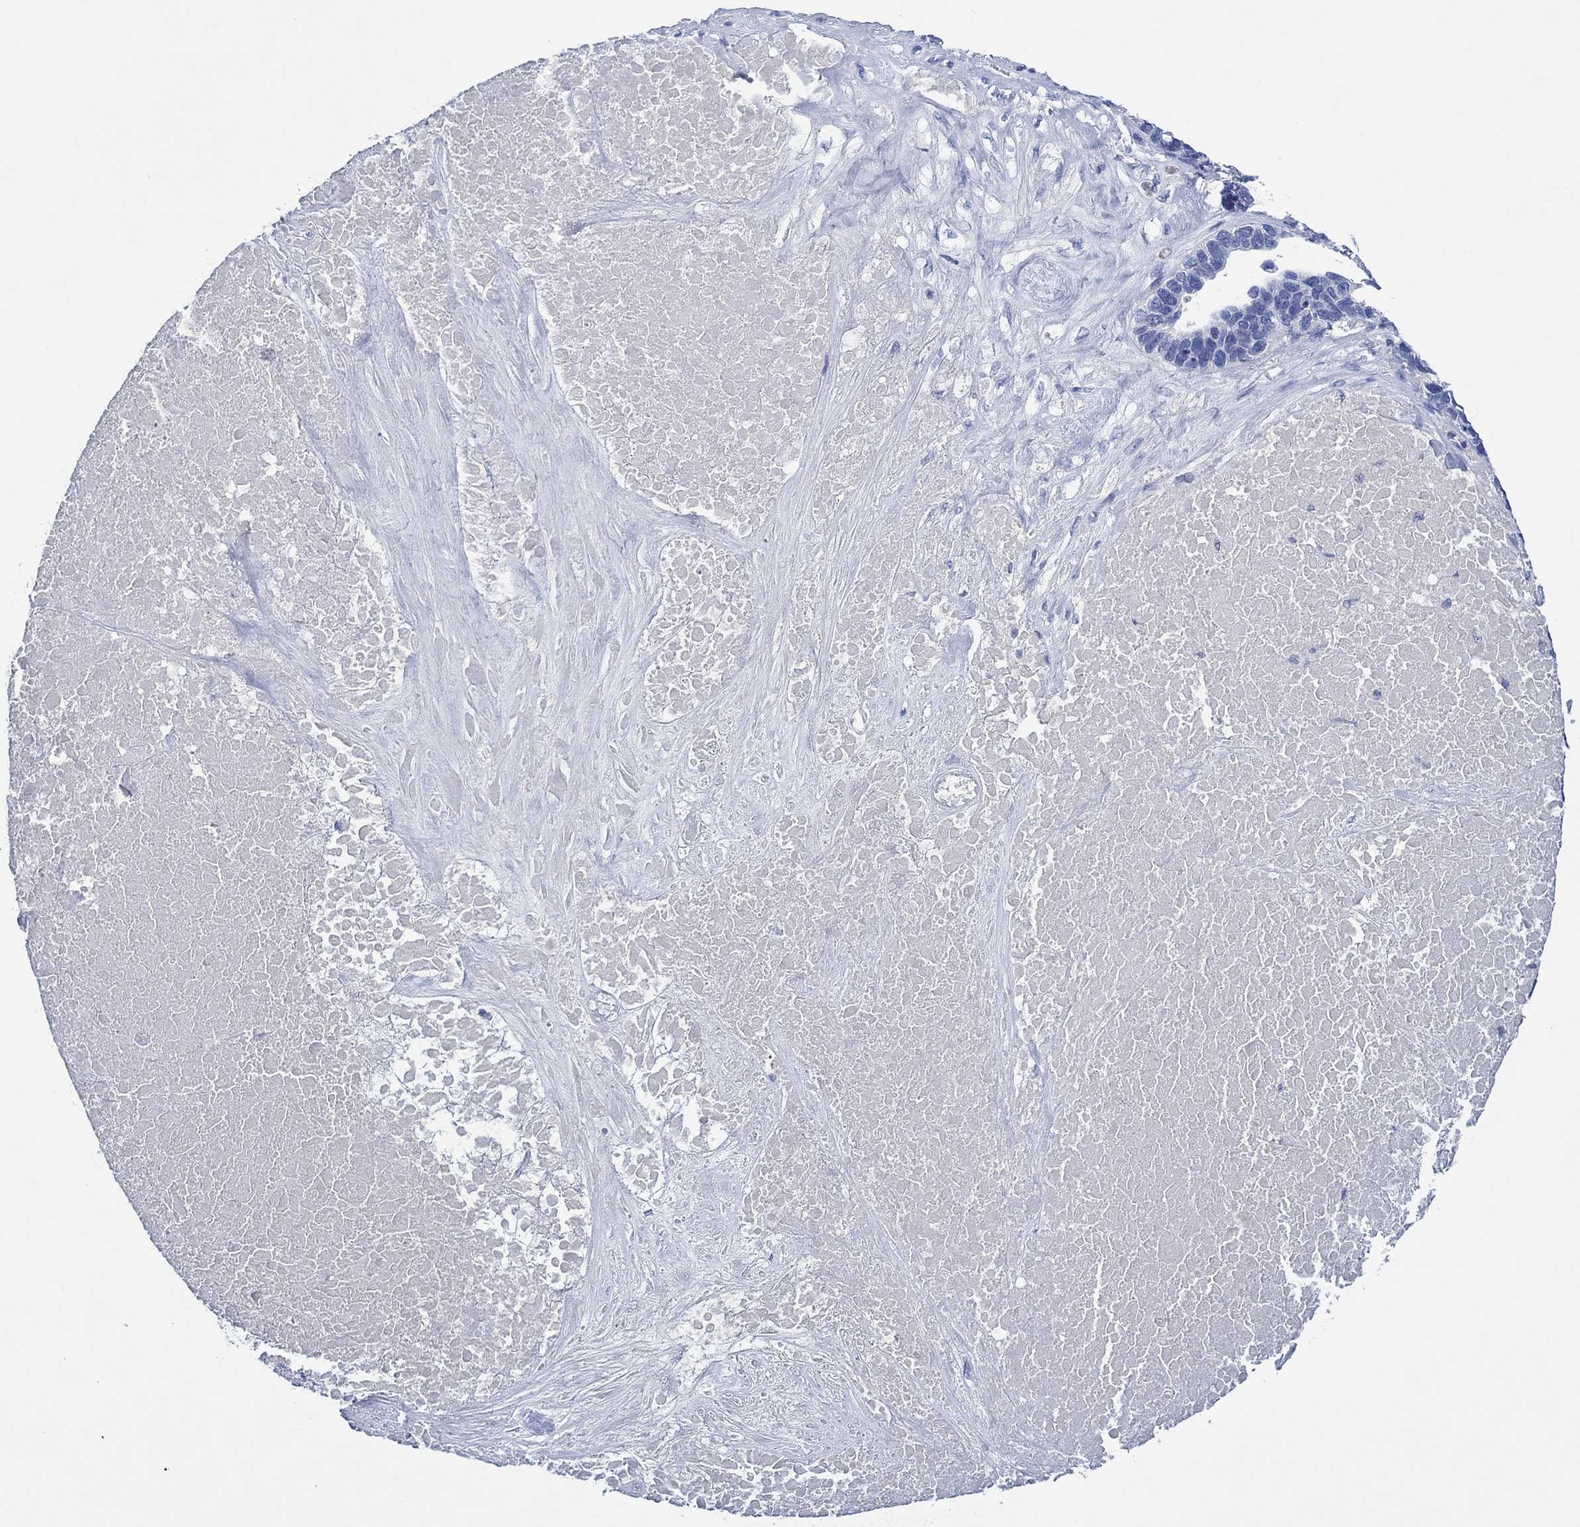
{"staining": {"intensity": "negative", "quantity": "none", "location": "none"}, "tissue": "ovarian cancer", "cell_type": "Tumor cells", "image_type": "cancer", "snomed": [{"axis": "morphology", "description": "Cystadenocarcinoma, serous, NOS"}, {"axis": "topography", "description": "Ovary"}], "caption": "This is an immunohistochemistry (IHC) image of serous cystadenocarcinoma (ovarian). There is no positivity in tumor cells.", "gene": "CPNE6", "patient": {"sex": "female", "age": 54}}